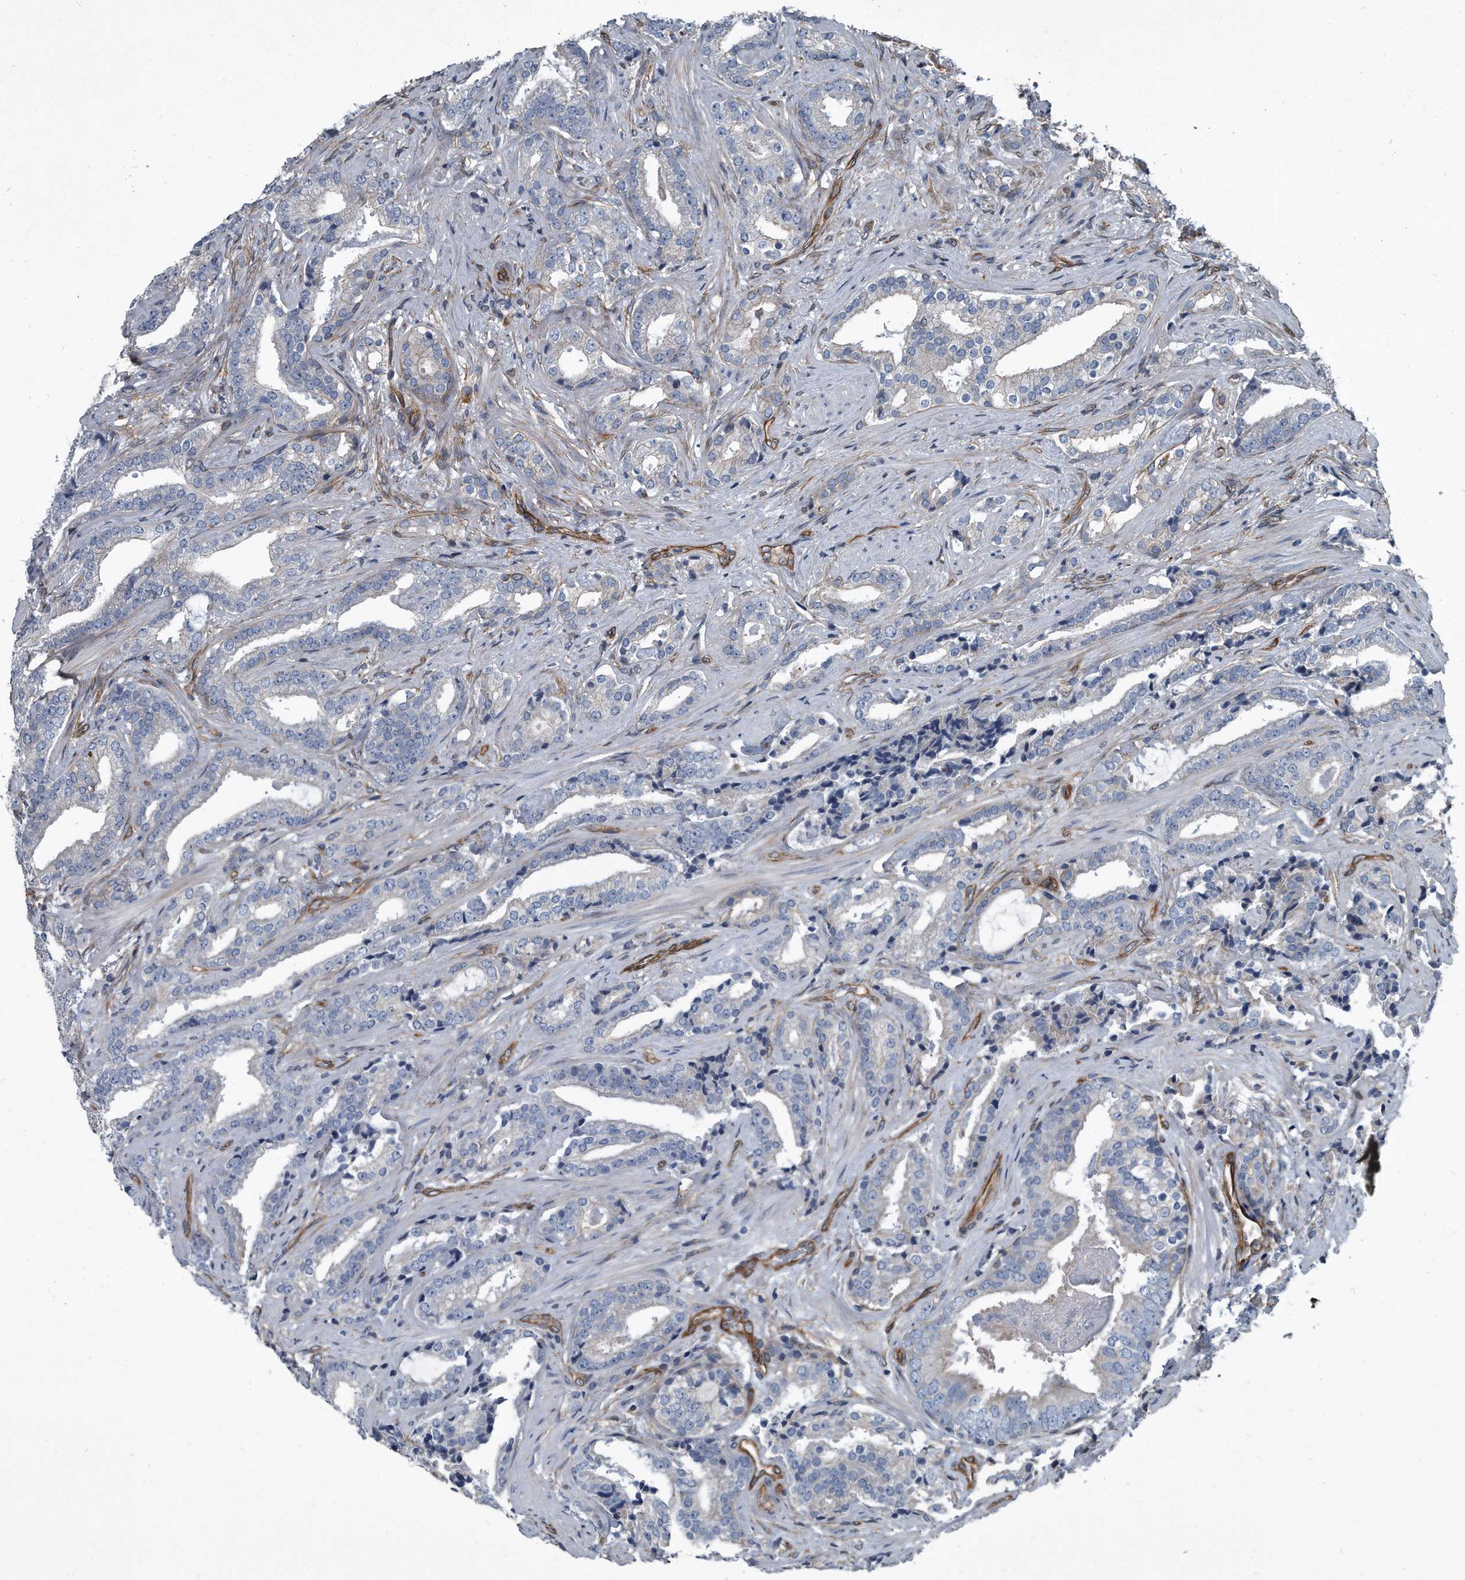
{"staining": {"intensity": "negative", "quantity": "none", "location": "none"}, "tissue": "prostate cancer", "cell_type": "Tumor cells", "image_type": "cancer", "snomed": [{"axis": "morphology", "description": "Adenocarcinoma, Low grade"}, {"axis": "topography", "description": "Prostate"}], "caption": "Micrograph shows no protein expression in tumor cells of prostate cancer (low-grade adenocarcinoma) tissue.", "gene": "PLEC", "patient": {"sex": "male", "age": 67}}